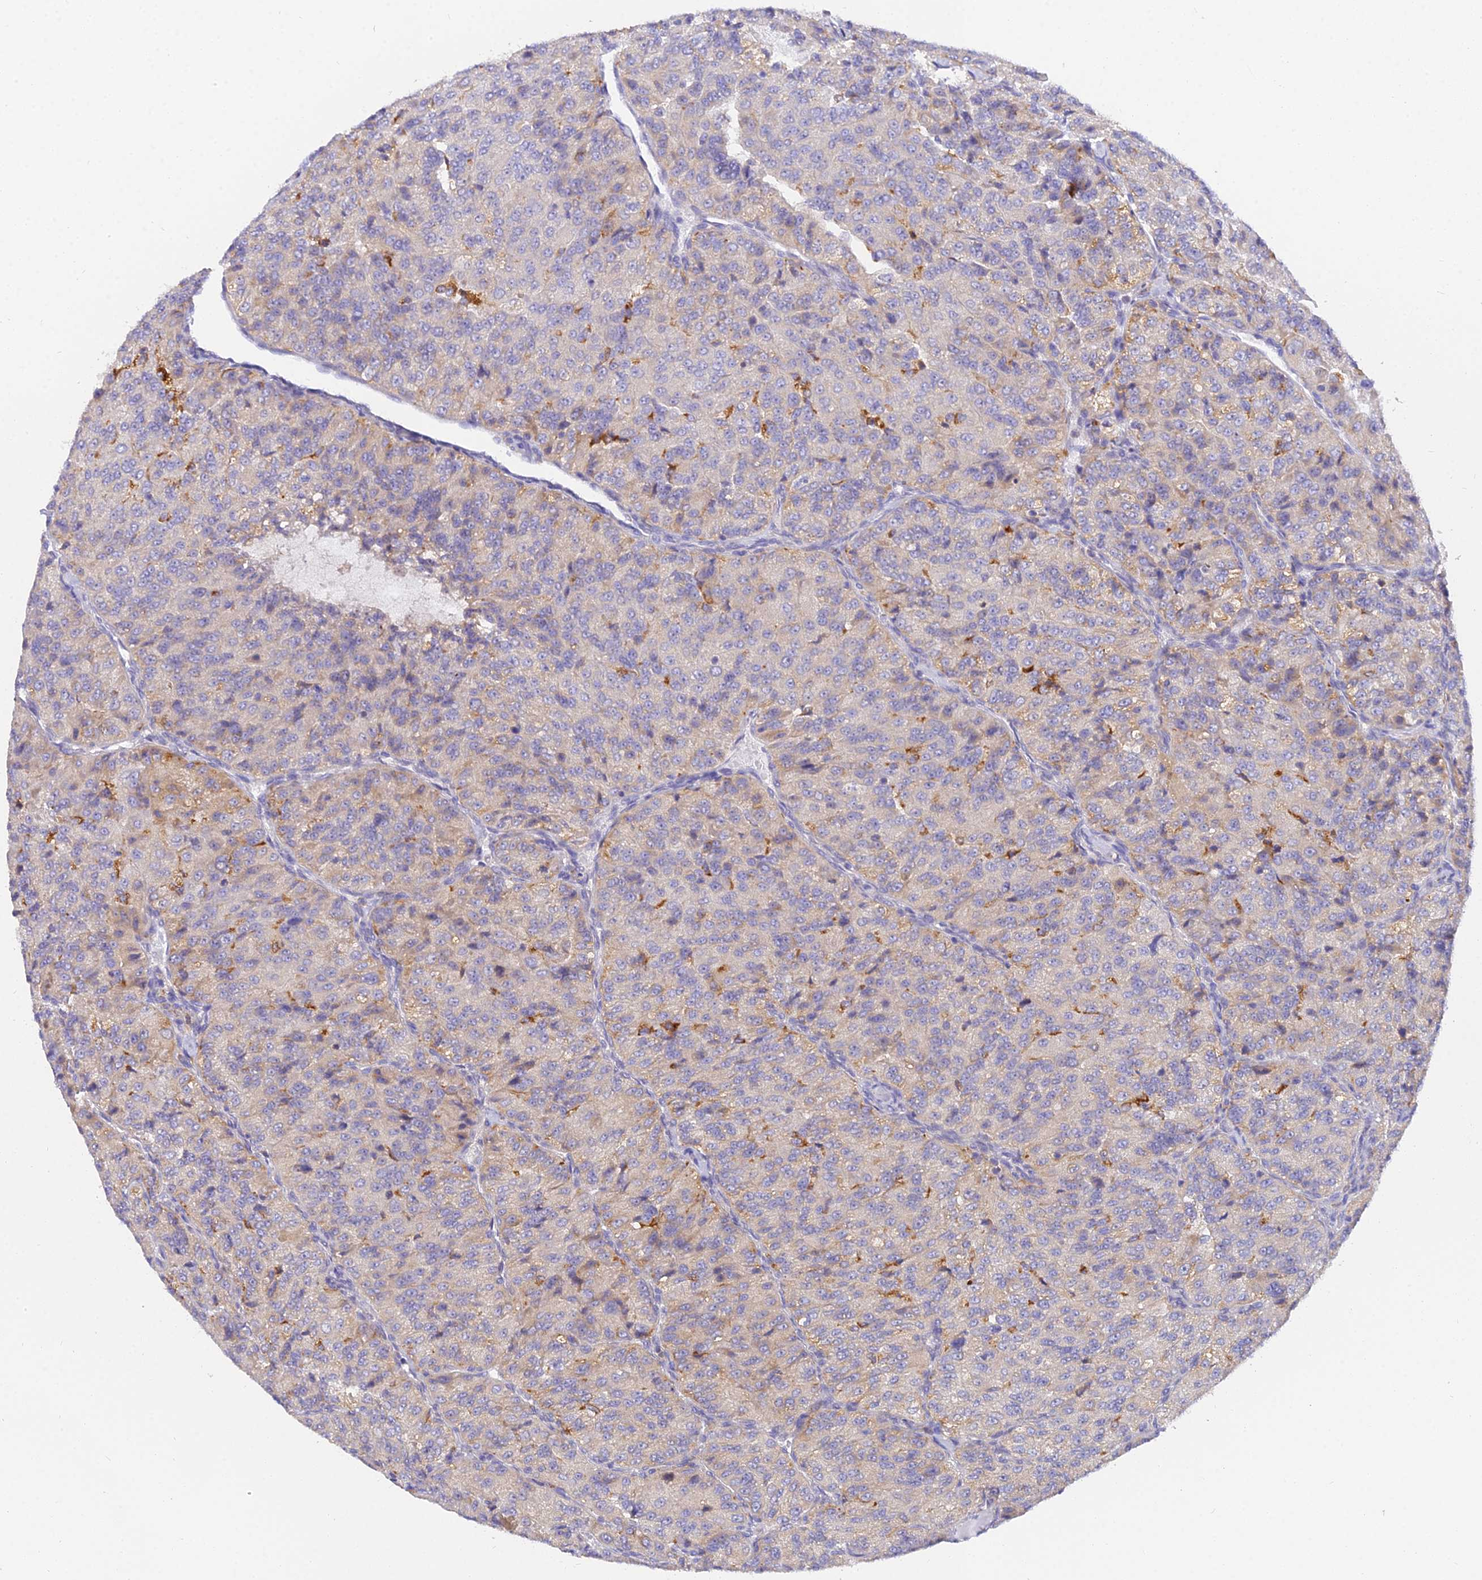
{"staining": {"intensity": "negative", "quantity": "none", "location": "none"}, "tissue": "renal cancer", "cell_type": "Tumor cells", "image_type": "cancer", "snomed": [{"axis": "morphology", "description": "Adenocarcinoma, NOS"}, {"axis": "topography", "description": "Kidney"}], "caption": "Renal cancer was stained to show a protein in brown. There is no significant positivity in tumor cells.", "gene": "ARL8B", "patient": {"sex": "female", "age": 63}}